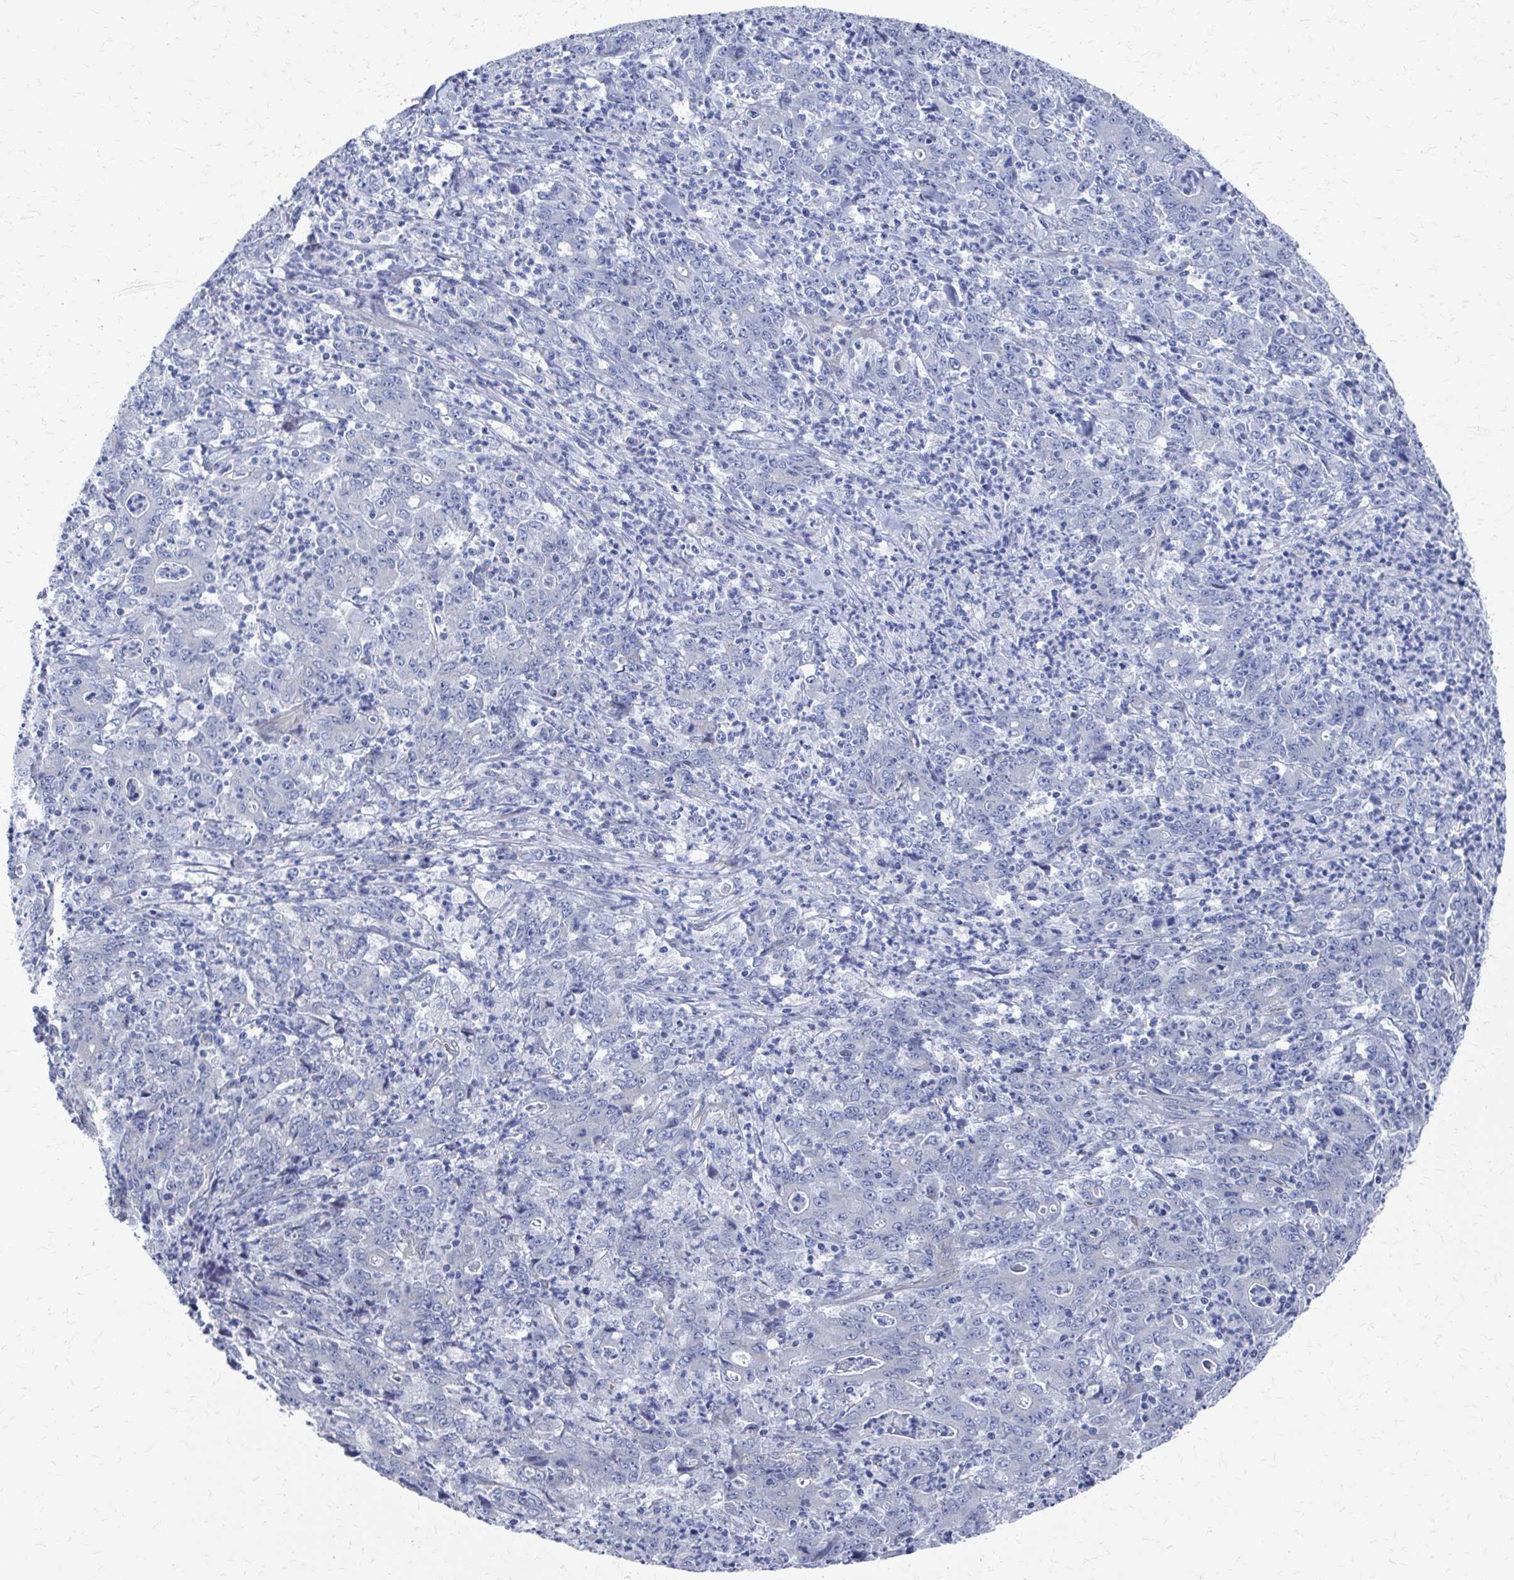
{"staining": {"intensity": "negative", "quantity": "none", "location": "none"}, "tissue": "stomach cancer", "cell_type": "Tumor cells", "image_type": "cancer", "snomed": [{"axis": "morphology", "description": "Adenocarcinoma, NOS"}, {"axis": "topography", "description": "Stomach, lower"}], "caption": "Immunohistochemistry of human stomach cancer (adenocarcinoma) displays no expression in tumor cells.", "gene": "PLEKHG7", "patient": {"sex": "female", "age": 71}}